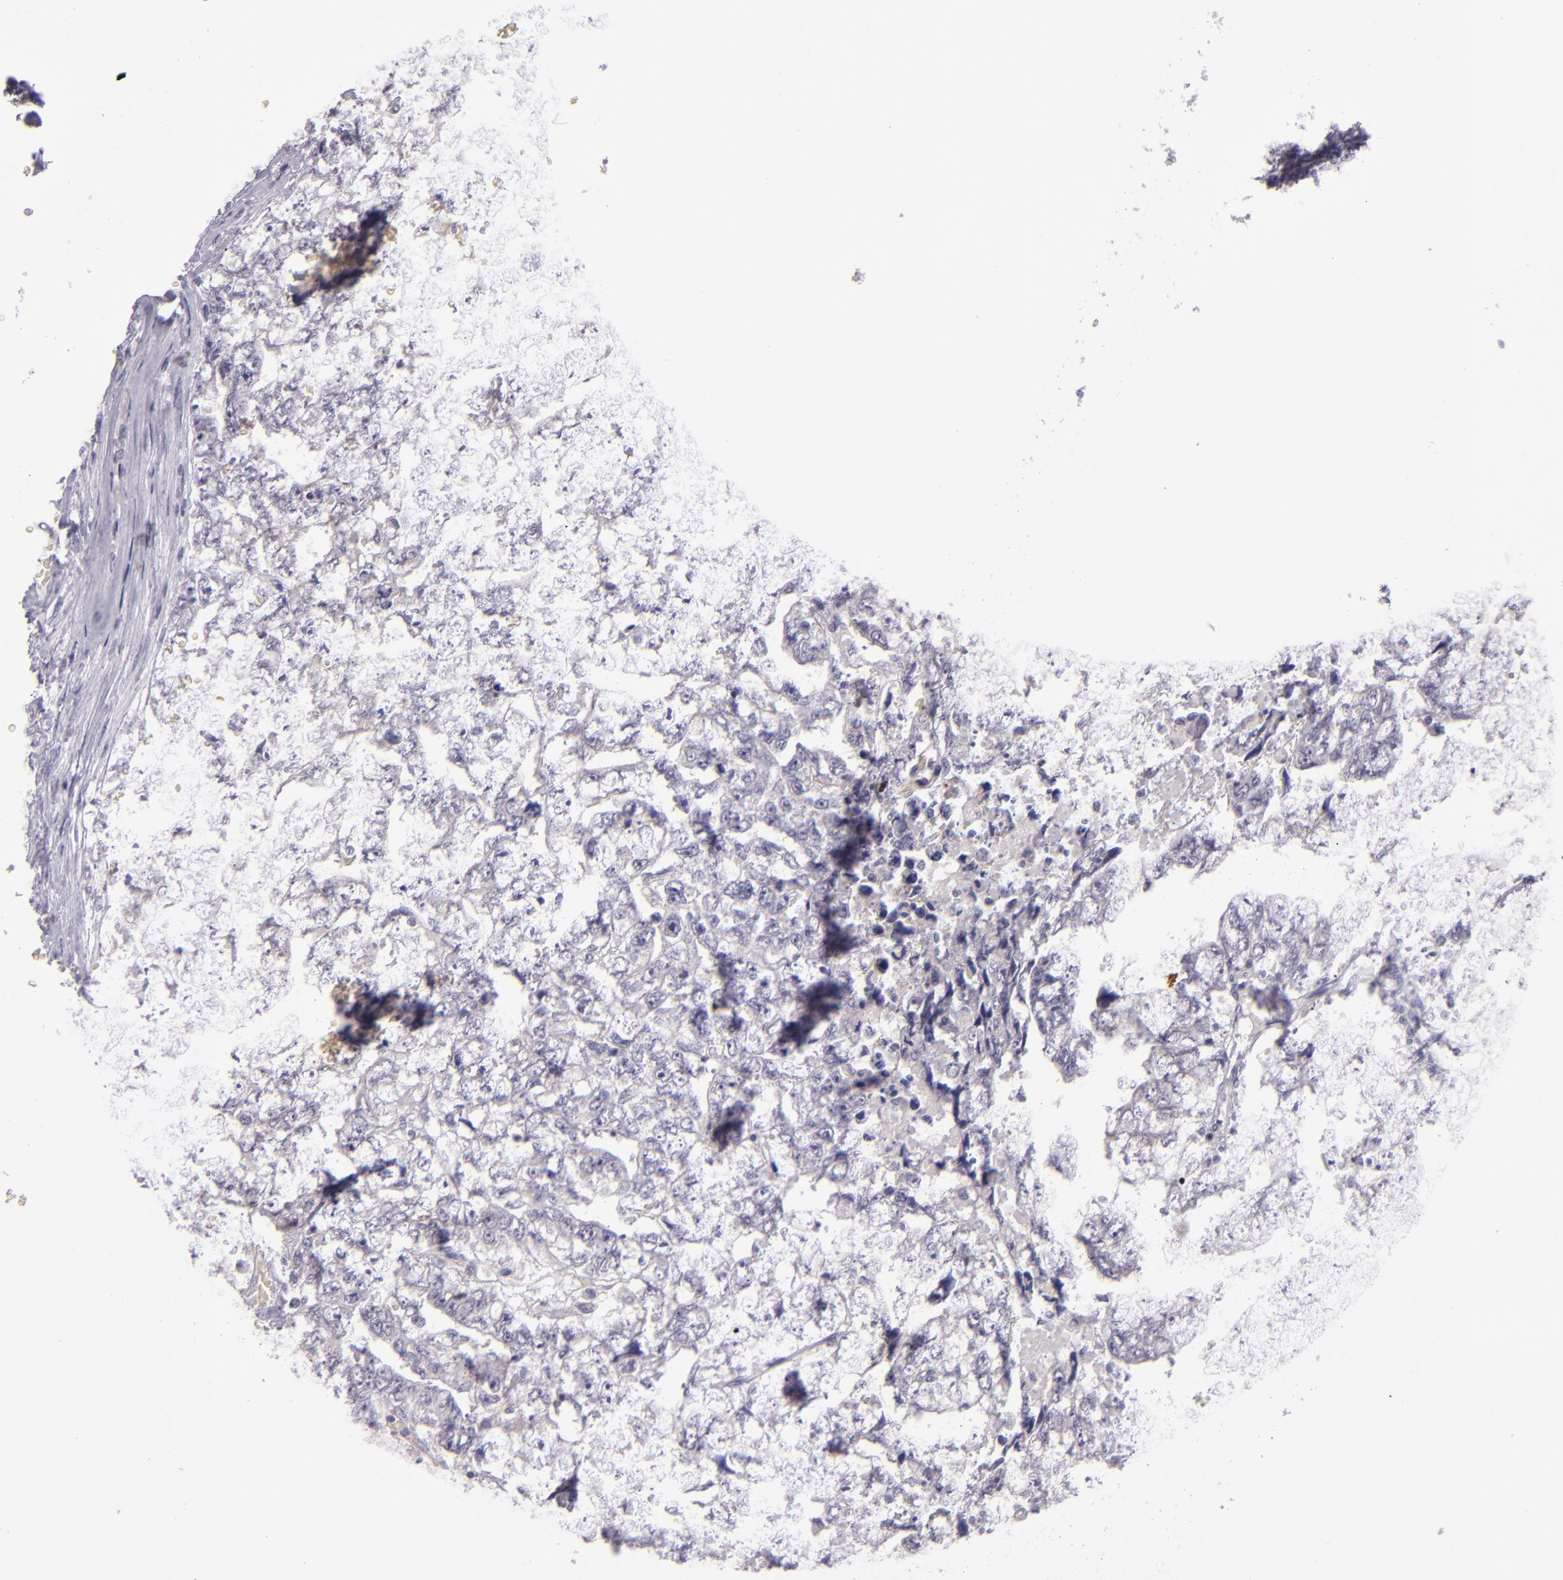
{"staining": {"intensity": "negative", "quantity": "none", "location": "none"}, "tissue": "testis cancer", "cell_type": "Tumor cells", "image_type": "cancer", "snomed": [{"axis": "morphology", "description": "Carcinoma, Embryonal, NOS"}, {"axis": "topography", "description": "Testis"}], "caption": "DAB immunohistochemical staining of embryonal carcinoma (testis) exhibits no significant positivity in tumor cells.", "gene": "SNCB", "patient": {"sex": "male", "age": 36}}